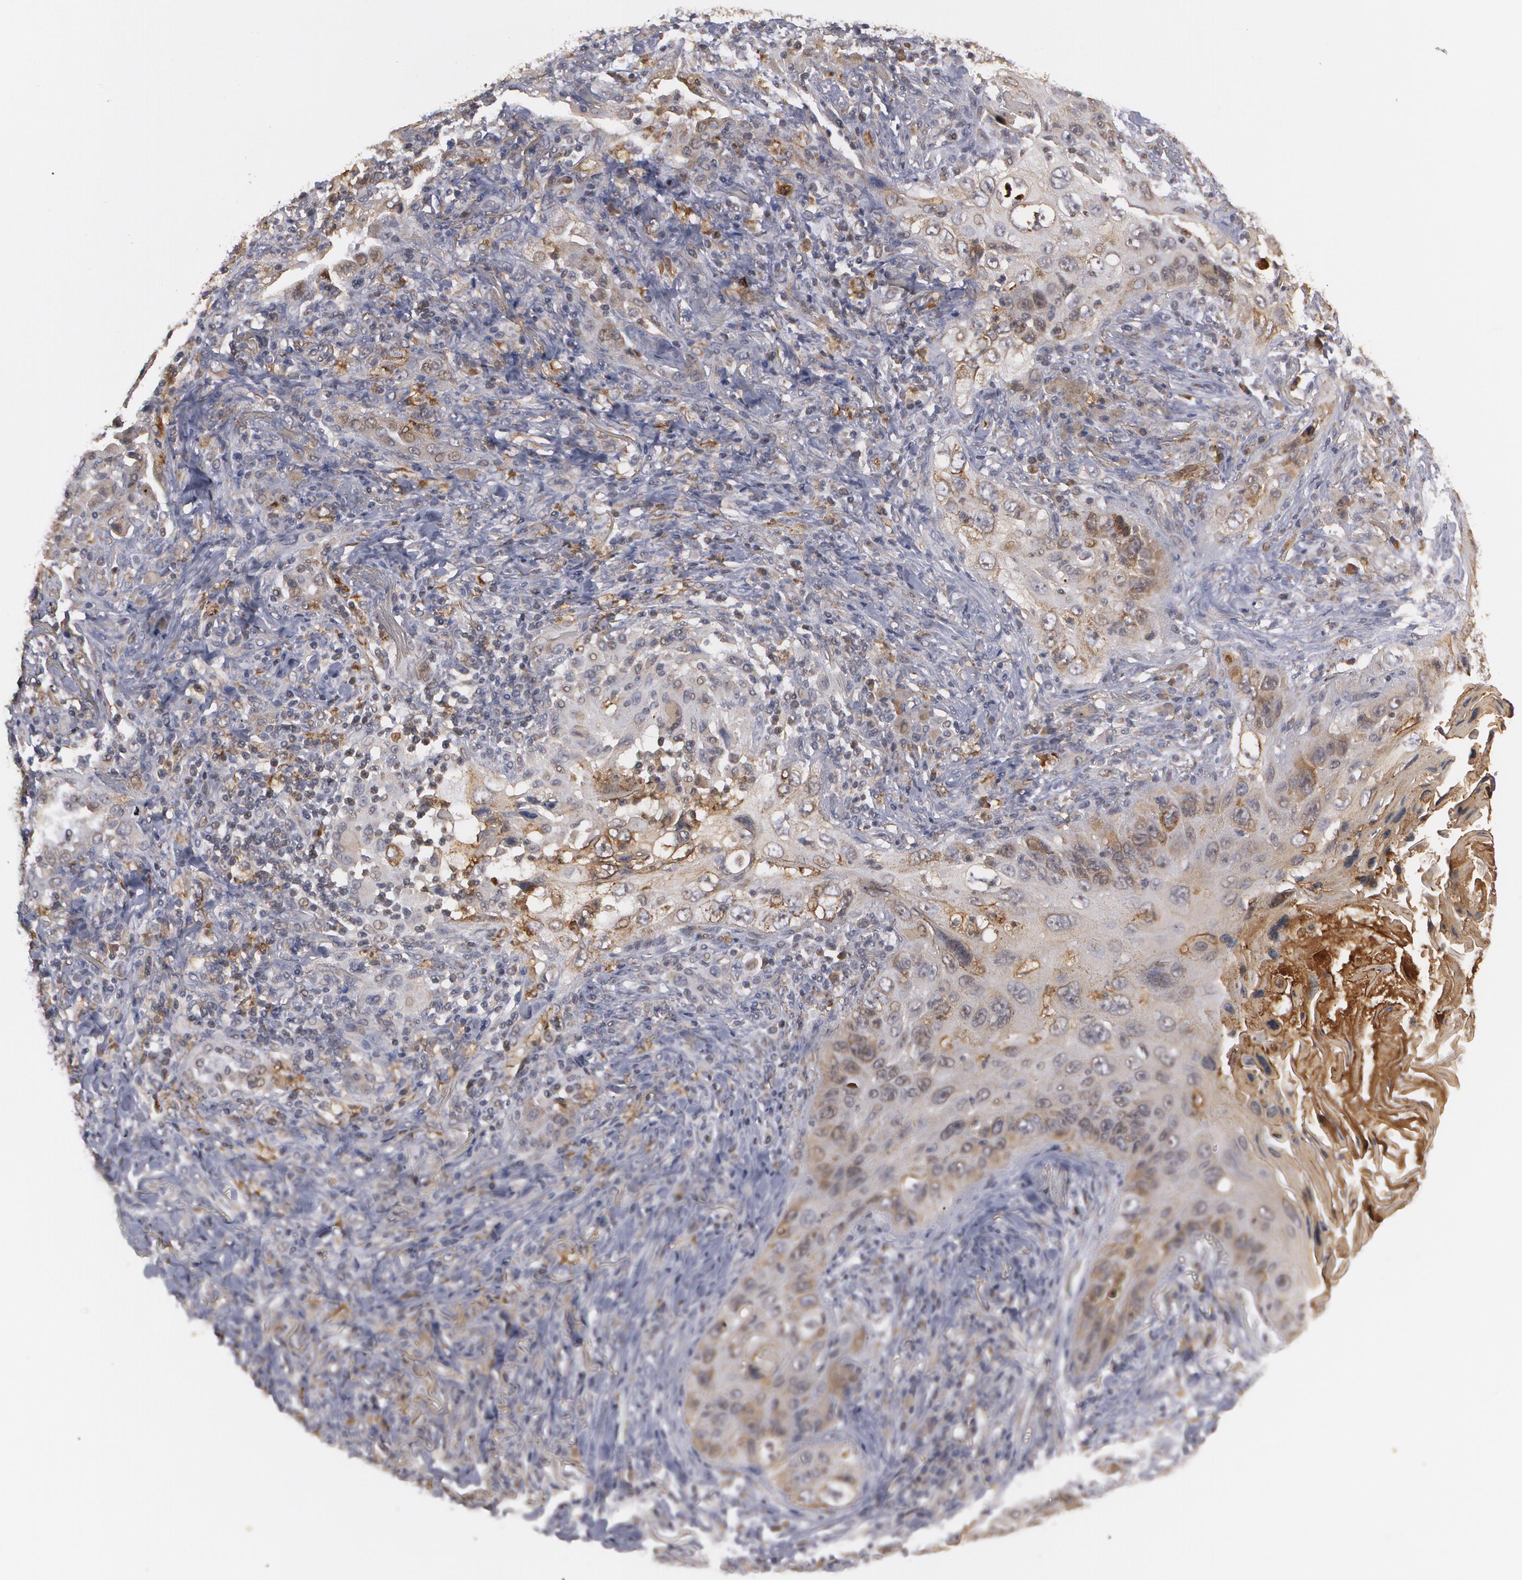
{"staining": {"intensity": "moderate", "quantity": "25%-75%", "location": "cytoplasmic/membranous"}, "tissue": "lung cancer", "cell_type": "Tumor cells", "image_type": "cancer", "snomed": [{"axis": "morphology", "description": "Squamous cell carcinoma, NOS"}, {"axis": "topography", "description": "Lung"}], "caption": "Squamous cell carcinoma (lung) stained with immunohistochemistry demonstrates moderate cytoplasmic/membranous positivity in about 25%-75% of tumor cells.", "gene": "BMP6", "patient": {"sex": "female", "age": 67}}